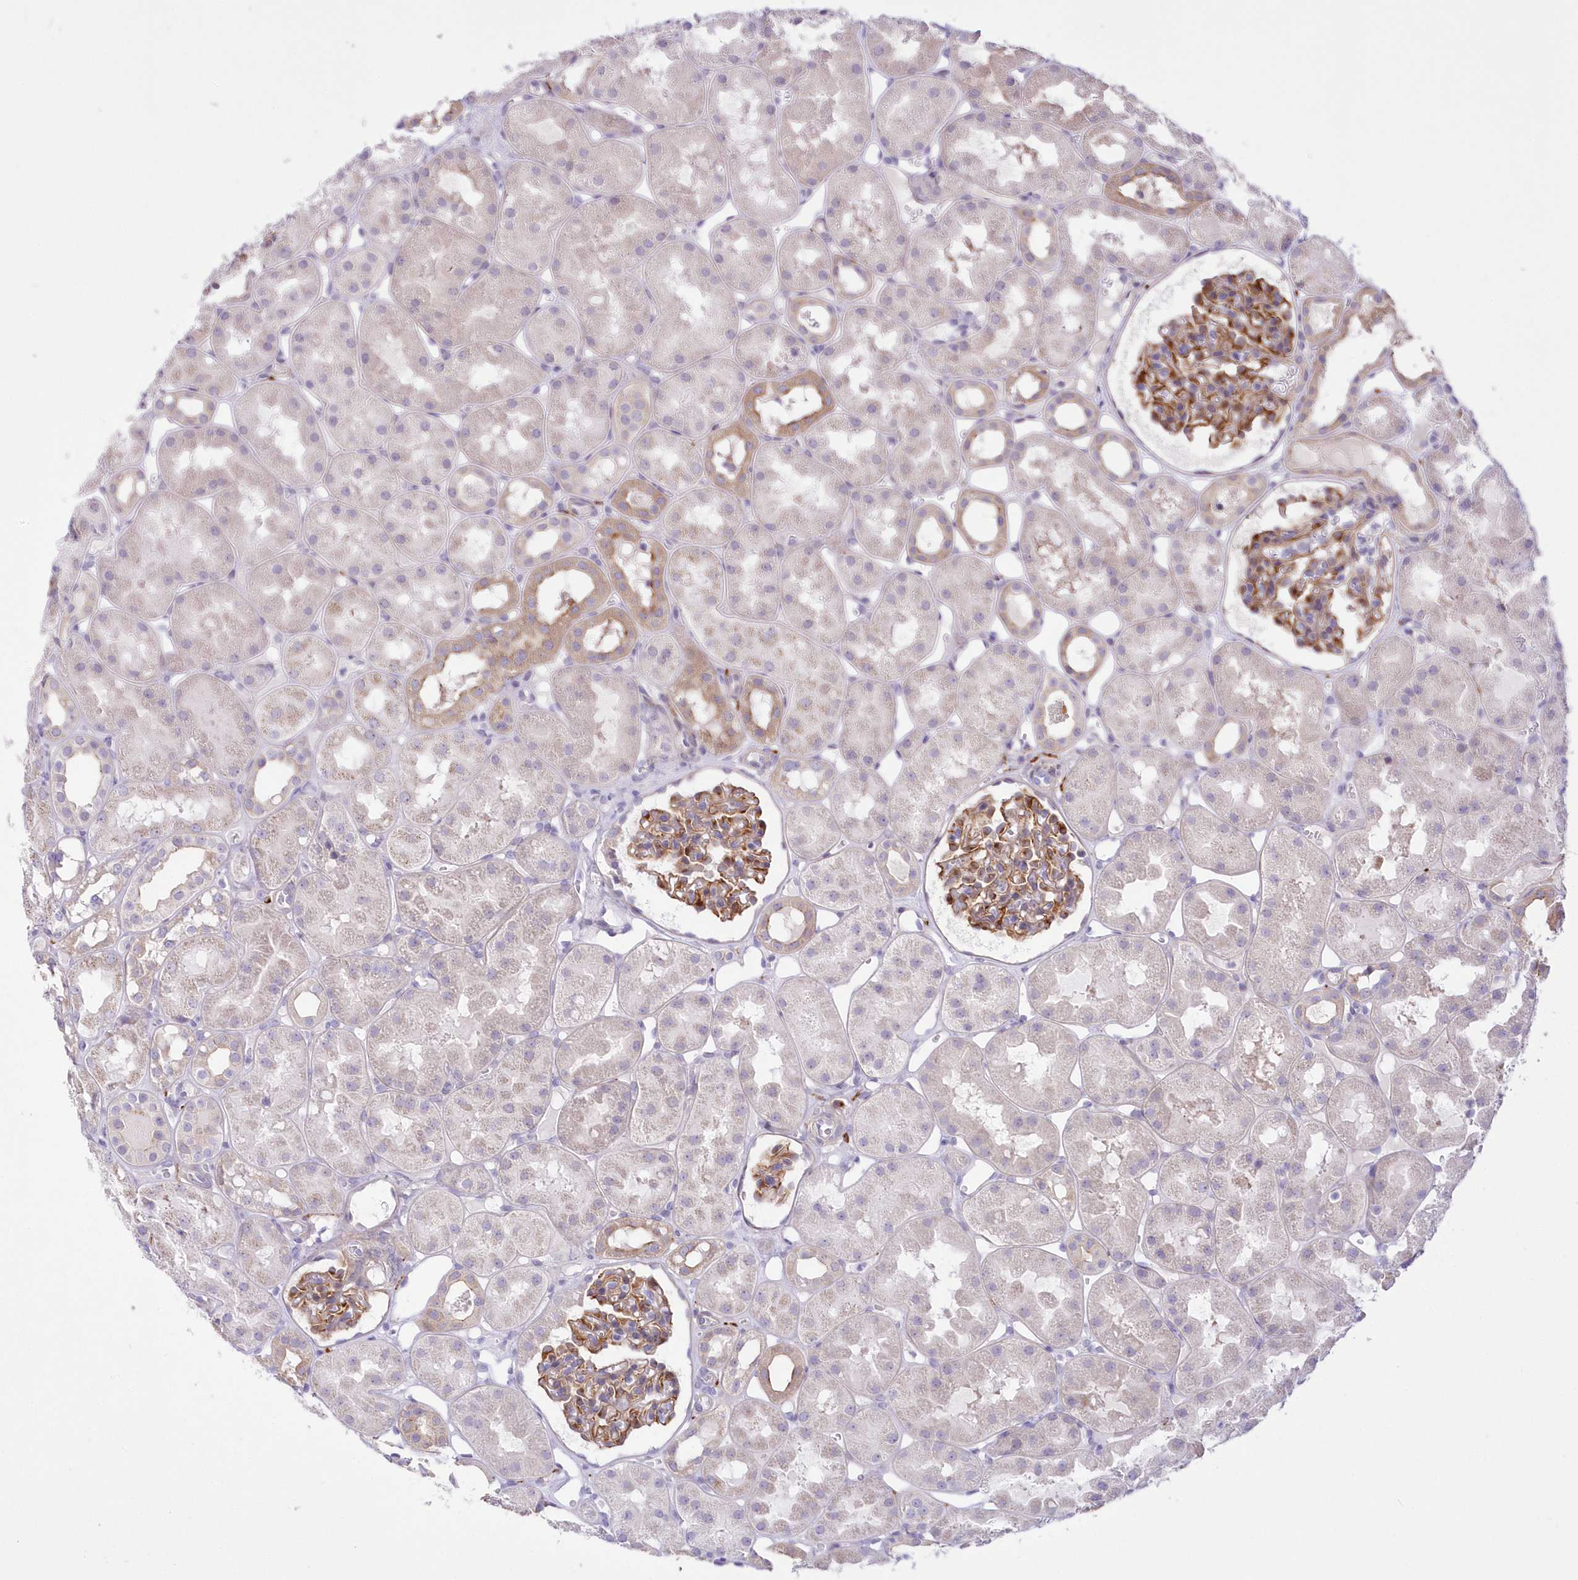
{"staining": {"intensity": "moderate", "quantity": ">75%", "location": "cytoplasmic/membranous"}, "tissue": "kidney", "cell_type": "Cells in glomeruli", "image_type": "normal", "snomed": [{"axis": "morphology", "description": "Normal tissue, NOS"}, {"axis": "topography", "description": "Kidney"}], "caption": "High-magnification brightfield microscopy of unremarkable kidney stained with DAB (3,3'-diaminobenzidine) (brown) and counterstained with hematoxylin (blue). cells in glomeruli exhibit moderate cytoplasmic/membranous expression is seen in about>75% of cells. Using DAB (3,3'-diaminobenzidine) (brown) and hematoxylin (blue) stains, captured at high magnification using brightfield microscopy.", "gene": "FAM241B", "patient": {"sex": "male", "age": 16}}